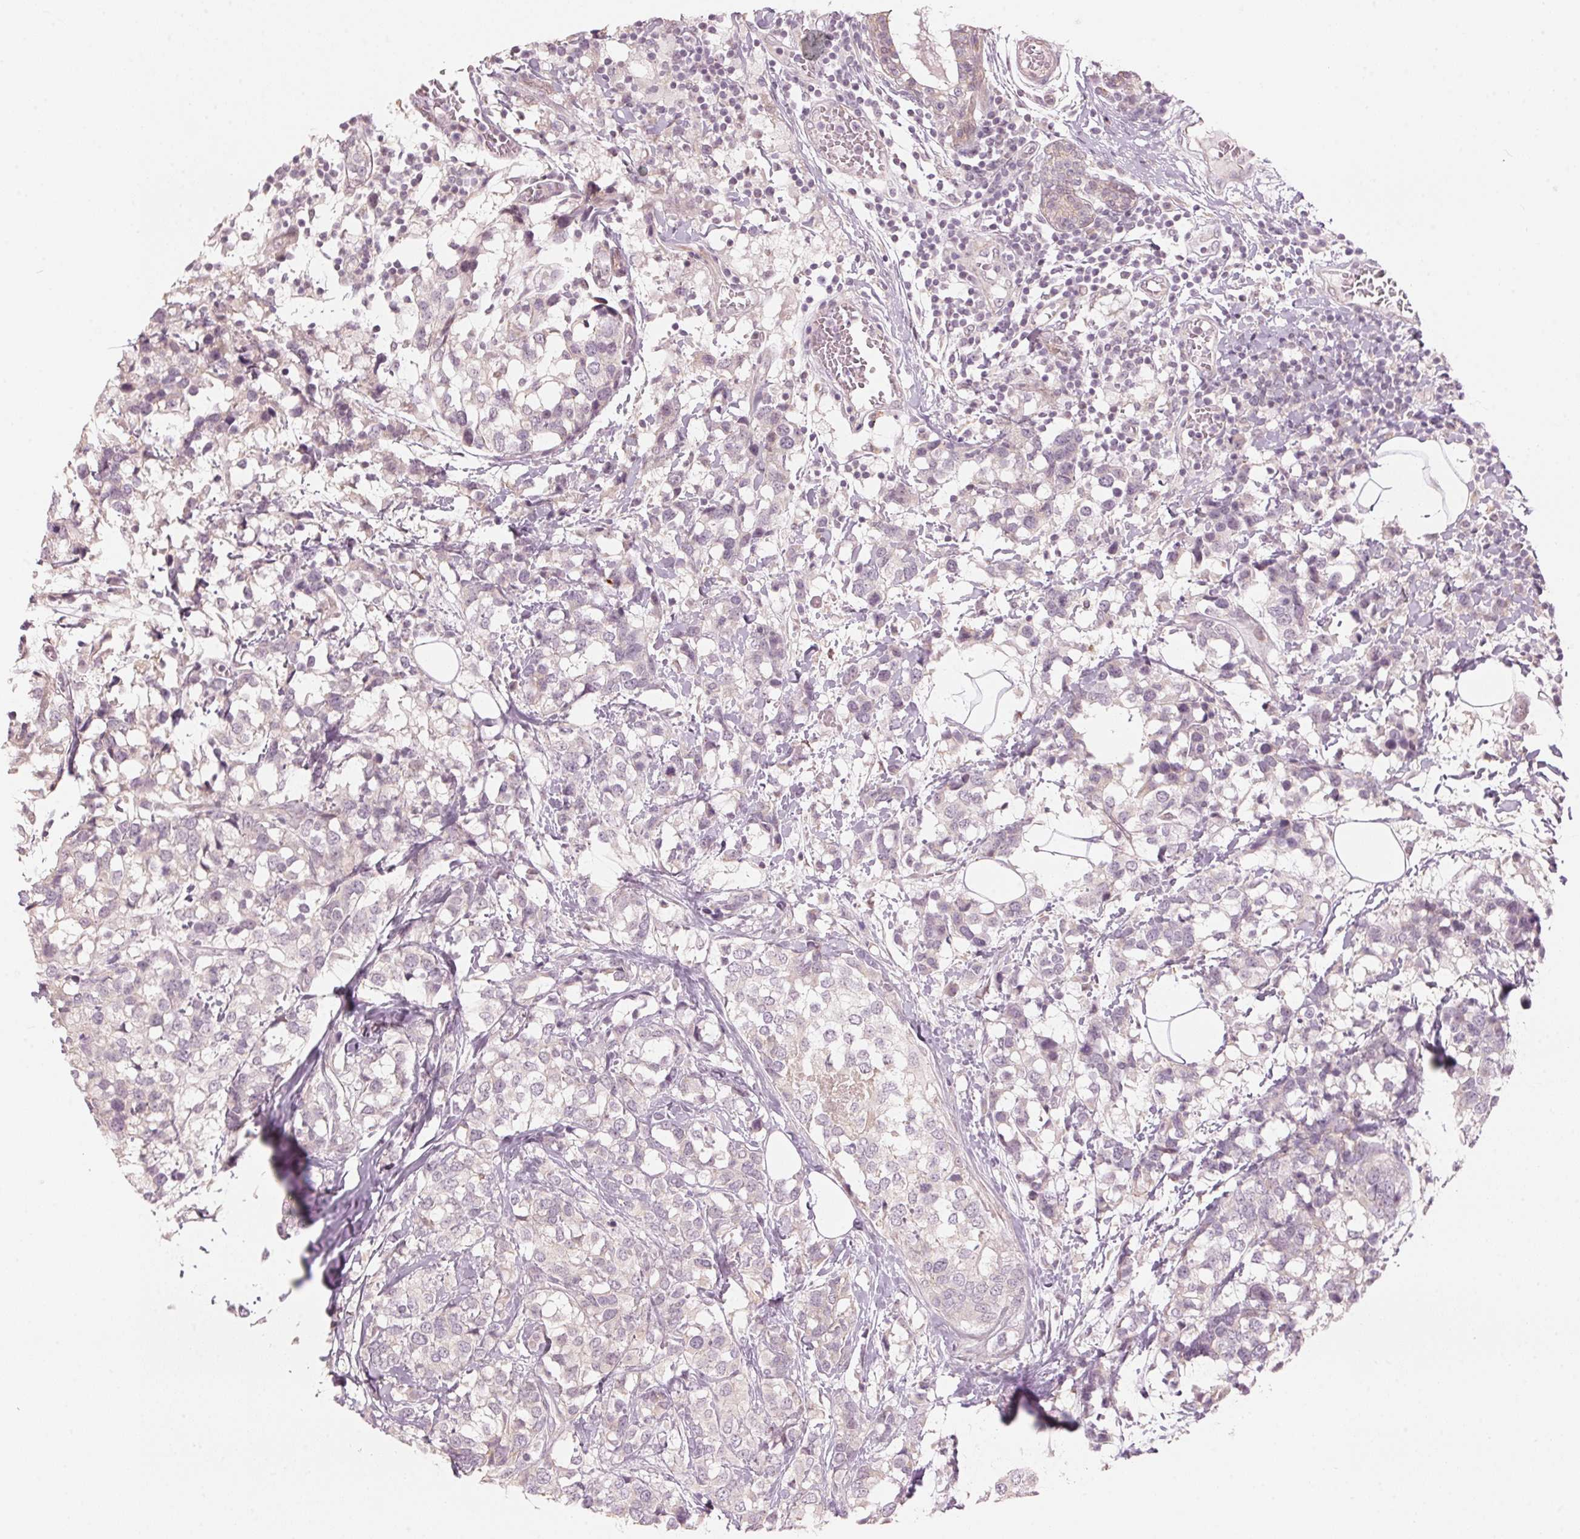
{"staining": {"intensity": "negative", "quantity": "none", "location": "none"}, "tissue": "breast cancer", "cell_type": "Tumor cells", "image_type": "cancer", "snomed": [{"axis": "morphology", "description": "Lobular carcinoma"}, {"axis": "topography", "description": "Breast"}], "caption": "IHC image of breast cancer (lobular carcinoma) stained for a protein (brown), which demonstrates no positivity in tumor cells.", "gene": "TMED6", "patient": {"sex": "female", "age": 59}}